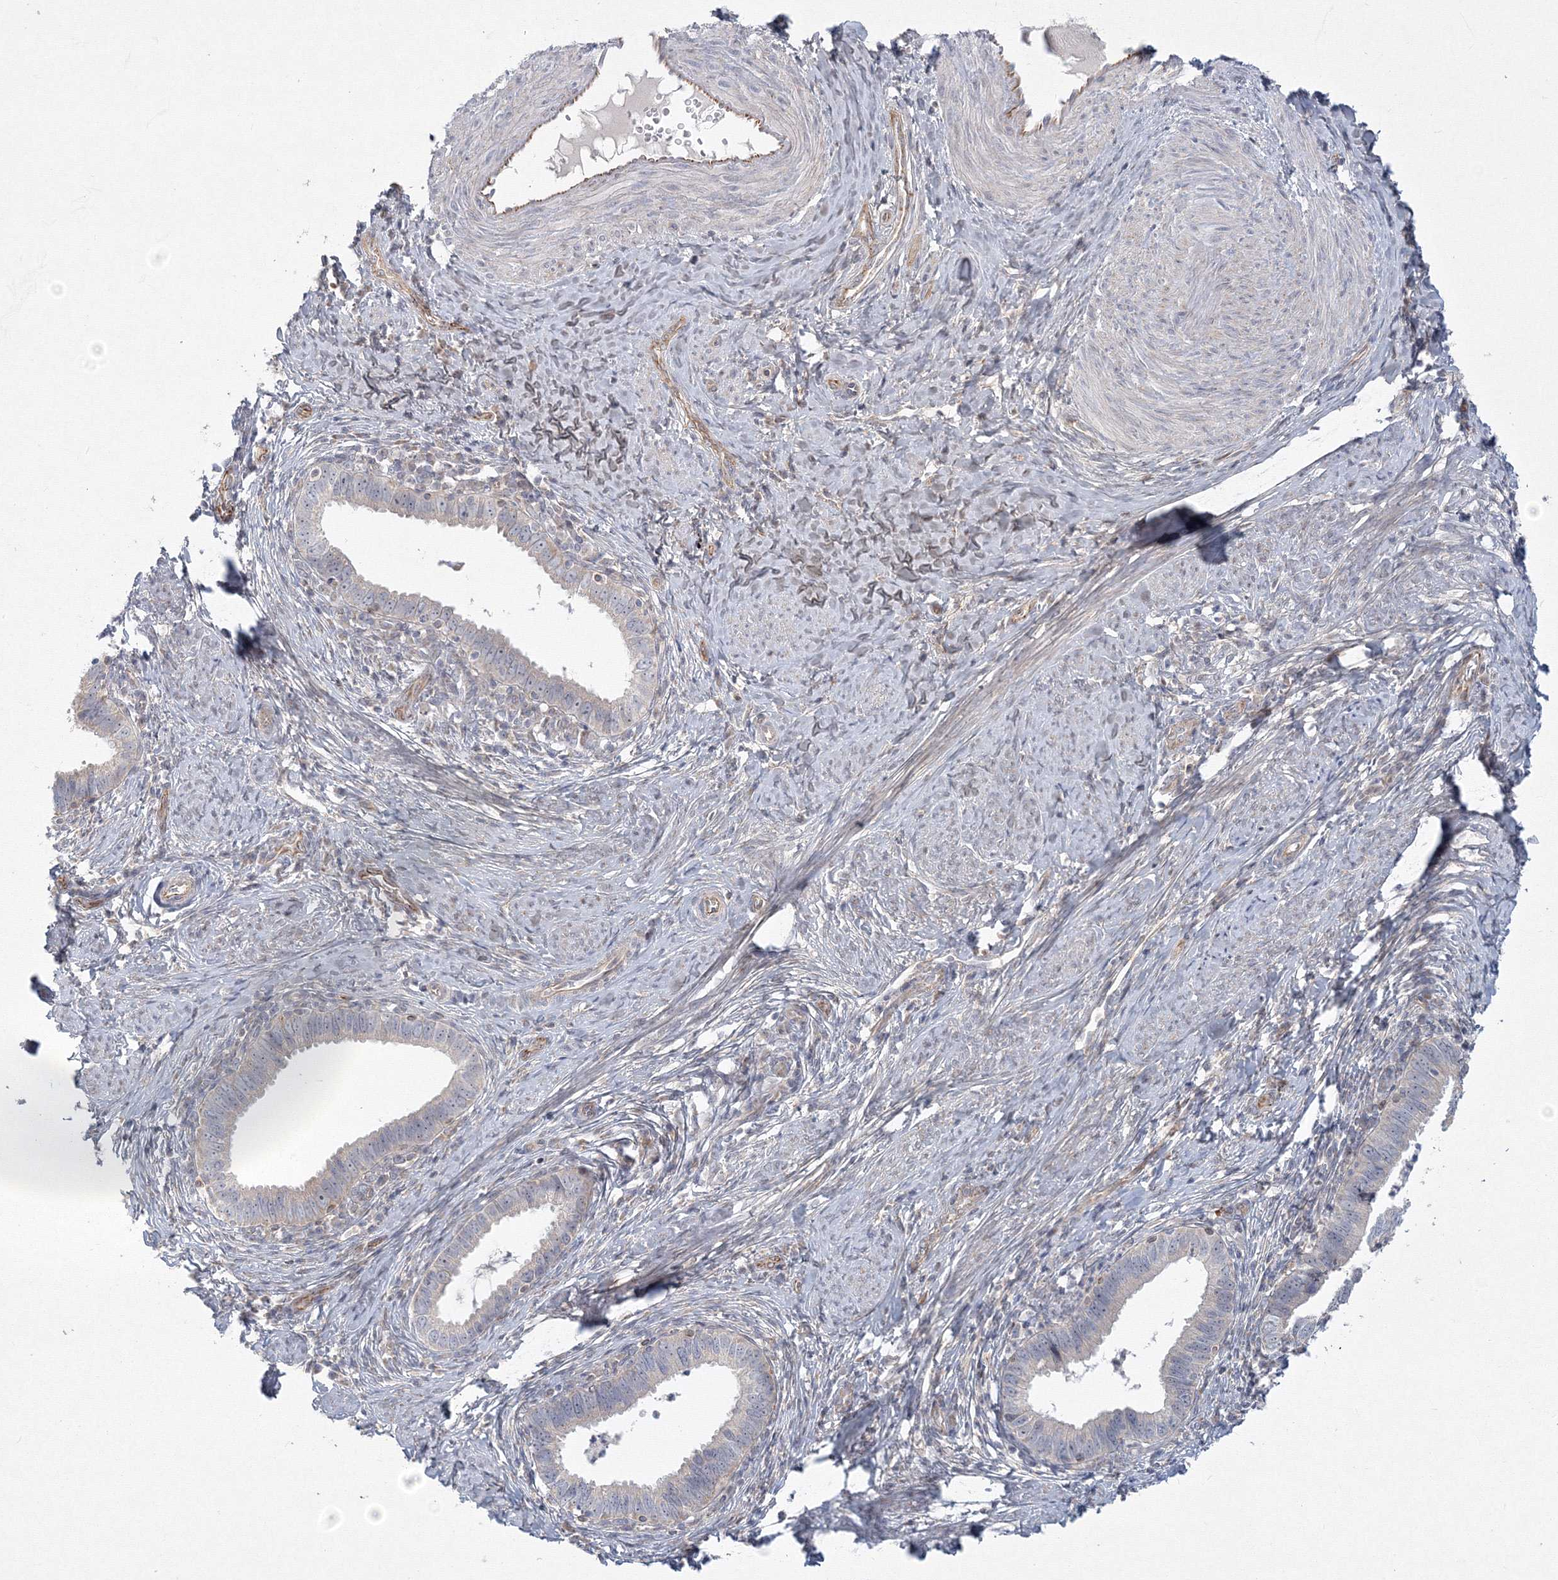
{"staining": {"intensity": "negative", "quantity": "none", "location": "none"}, "tissue": "cervical cancer", "cell_type": "Tumor cells", "image_type": "cancer", "snomed": [{"axis": "morphology", "description": "Adenocarcinoma, NOS"}, {"axis": "topography", "description": "Cervix"}], "caption": "Tumor cells show no significant protein positivity in cervical cancer.", "gene": "WDR49", "patient": {"sex": "female", "age": 36}}